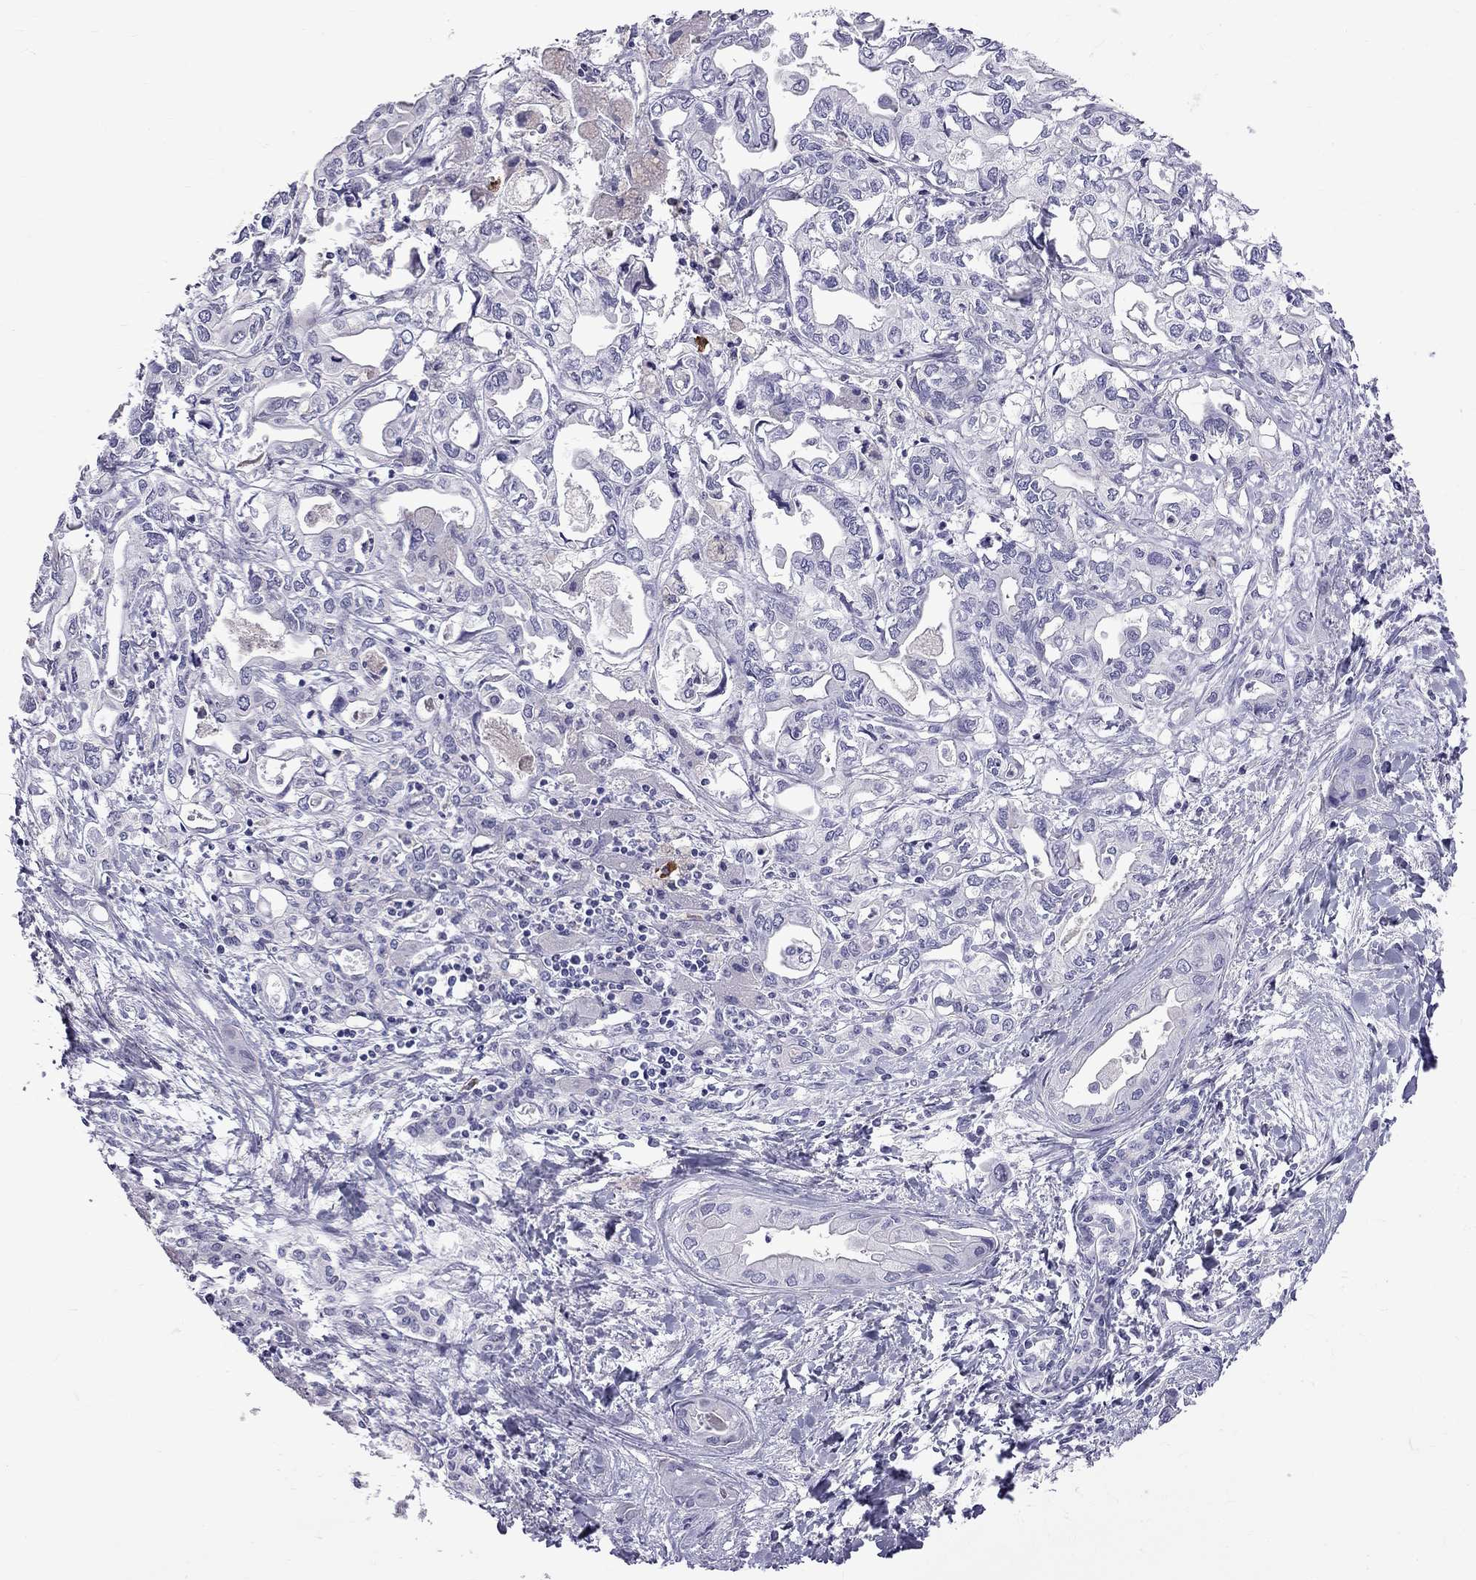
{"staining": {"intensity": "negative", "quantity": "none", "location": "none"}, "tissue": "liver cancer", "cell_type": "Tumor cells", "image_type": "cancer", "snomed": [{"axis": "morphology", "description": "Cholangiocarcinoma"}, {"axis": "topography", "description": "Liver"}], "caption": "Immunohistochemistry (IHC) photomicrograph of neoplastic tissue: liver cholangiocarcinoma stained with DAB reveals no significant protein expression in tumor cells.", "gene": "RTL9", "patient": {"sex": "female", "age": 64}}